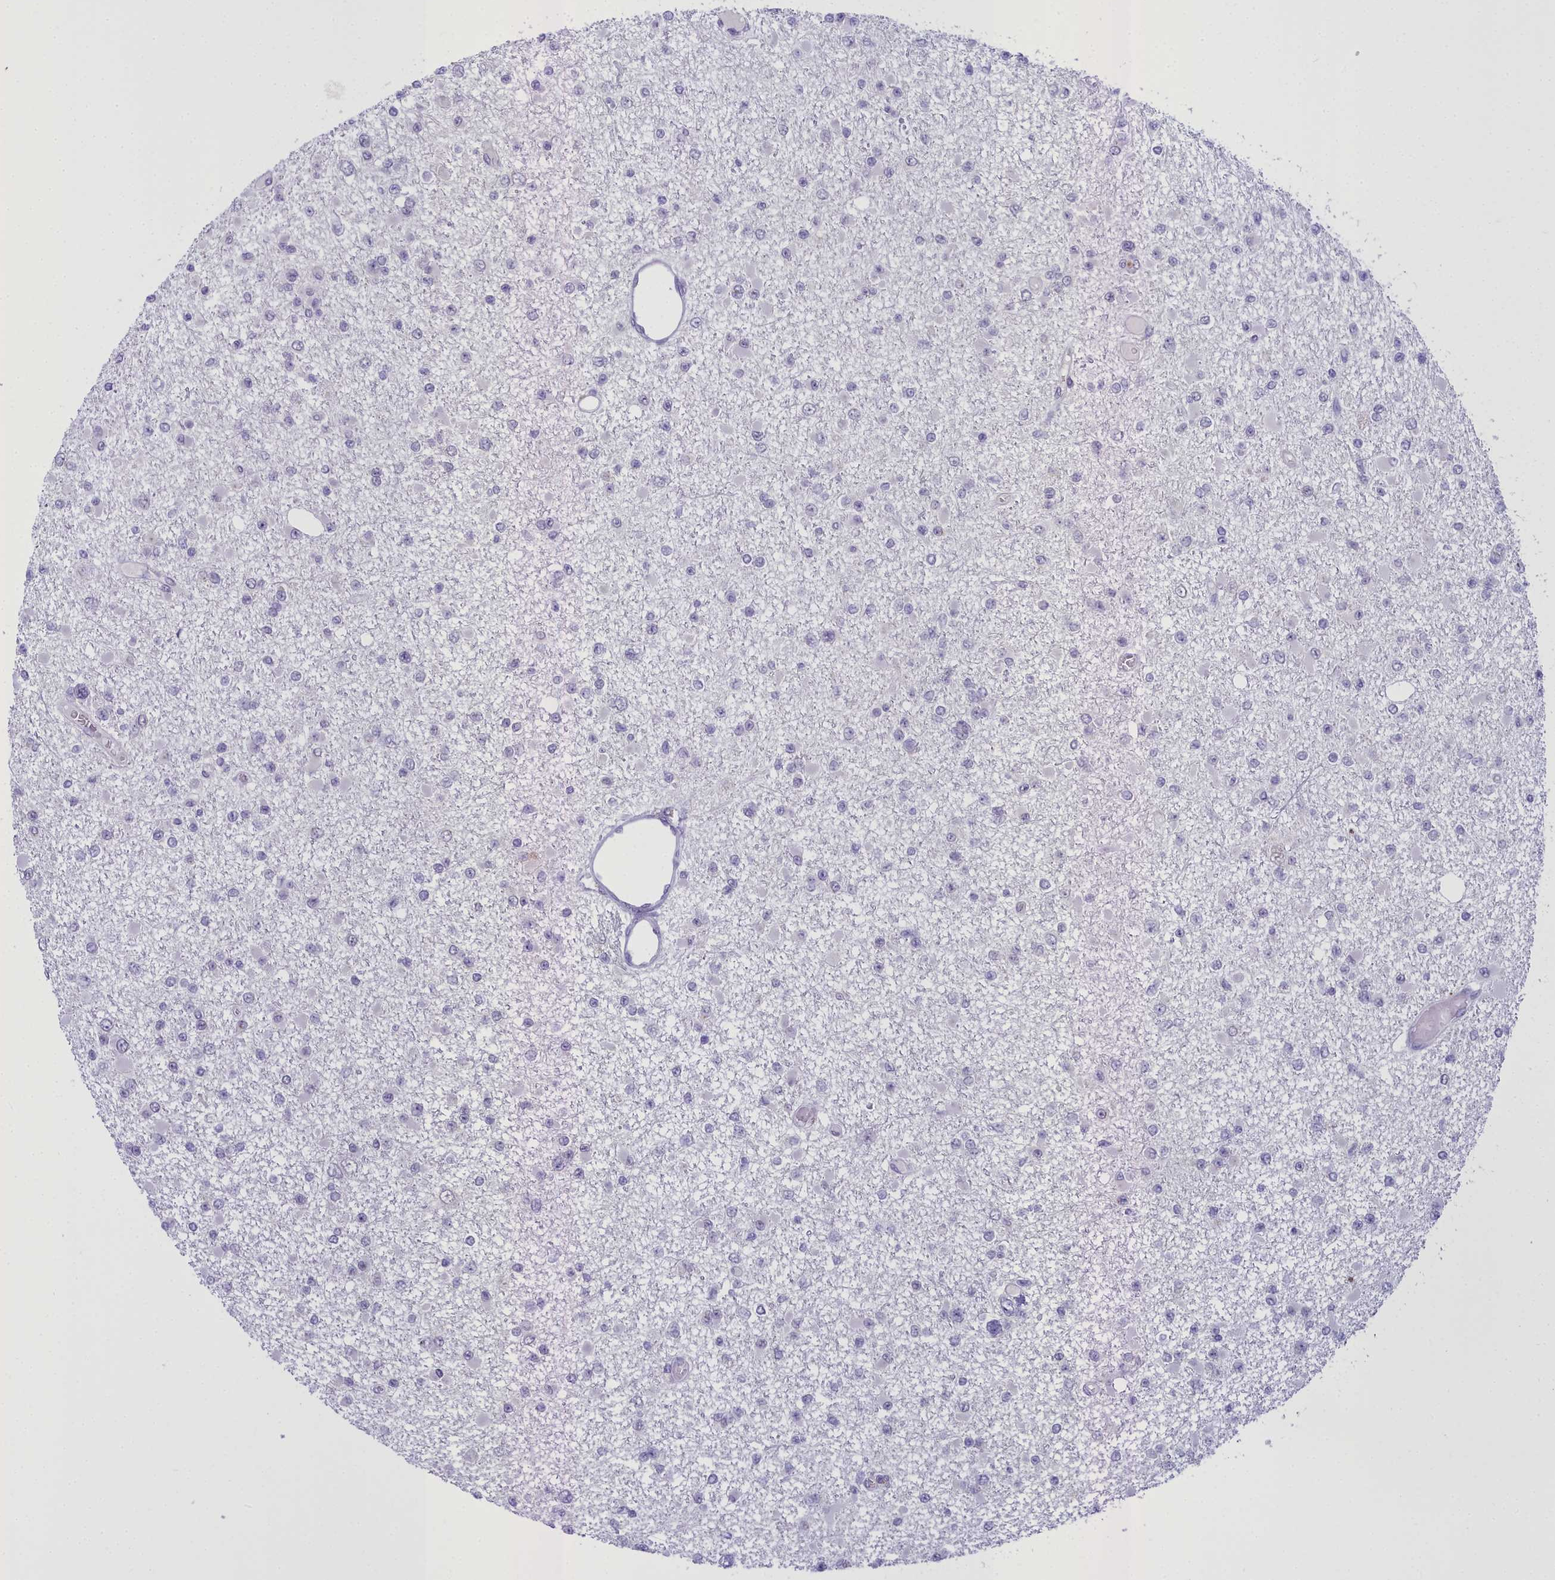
{"staining": {"intensity": "negative", "quantity": "none", "location": "none"}, "tissue": "glioma", "cell_type": "Tumor cells", "image_type": "cancer", "snomed": [{"axis": "morphology", "description": "Glioma, malignant, Low grade"}, {"axis": "topography", "description": "Brain"}], "caption": "This is an immunohistochemistry (IHC) image of low-grade glioma (malignant). There is no expression in tumor cells.", "gene": "B9D2", "patient": {"sex": "female", "age": 22}}